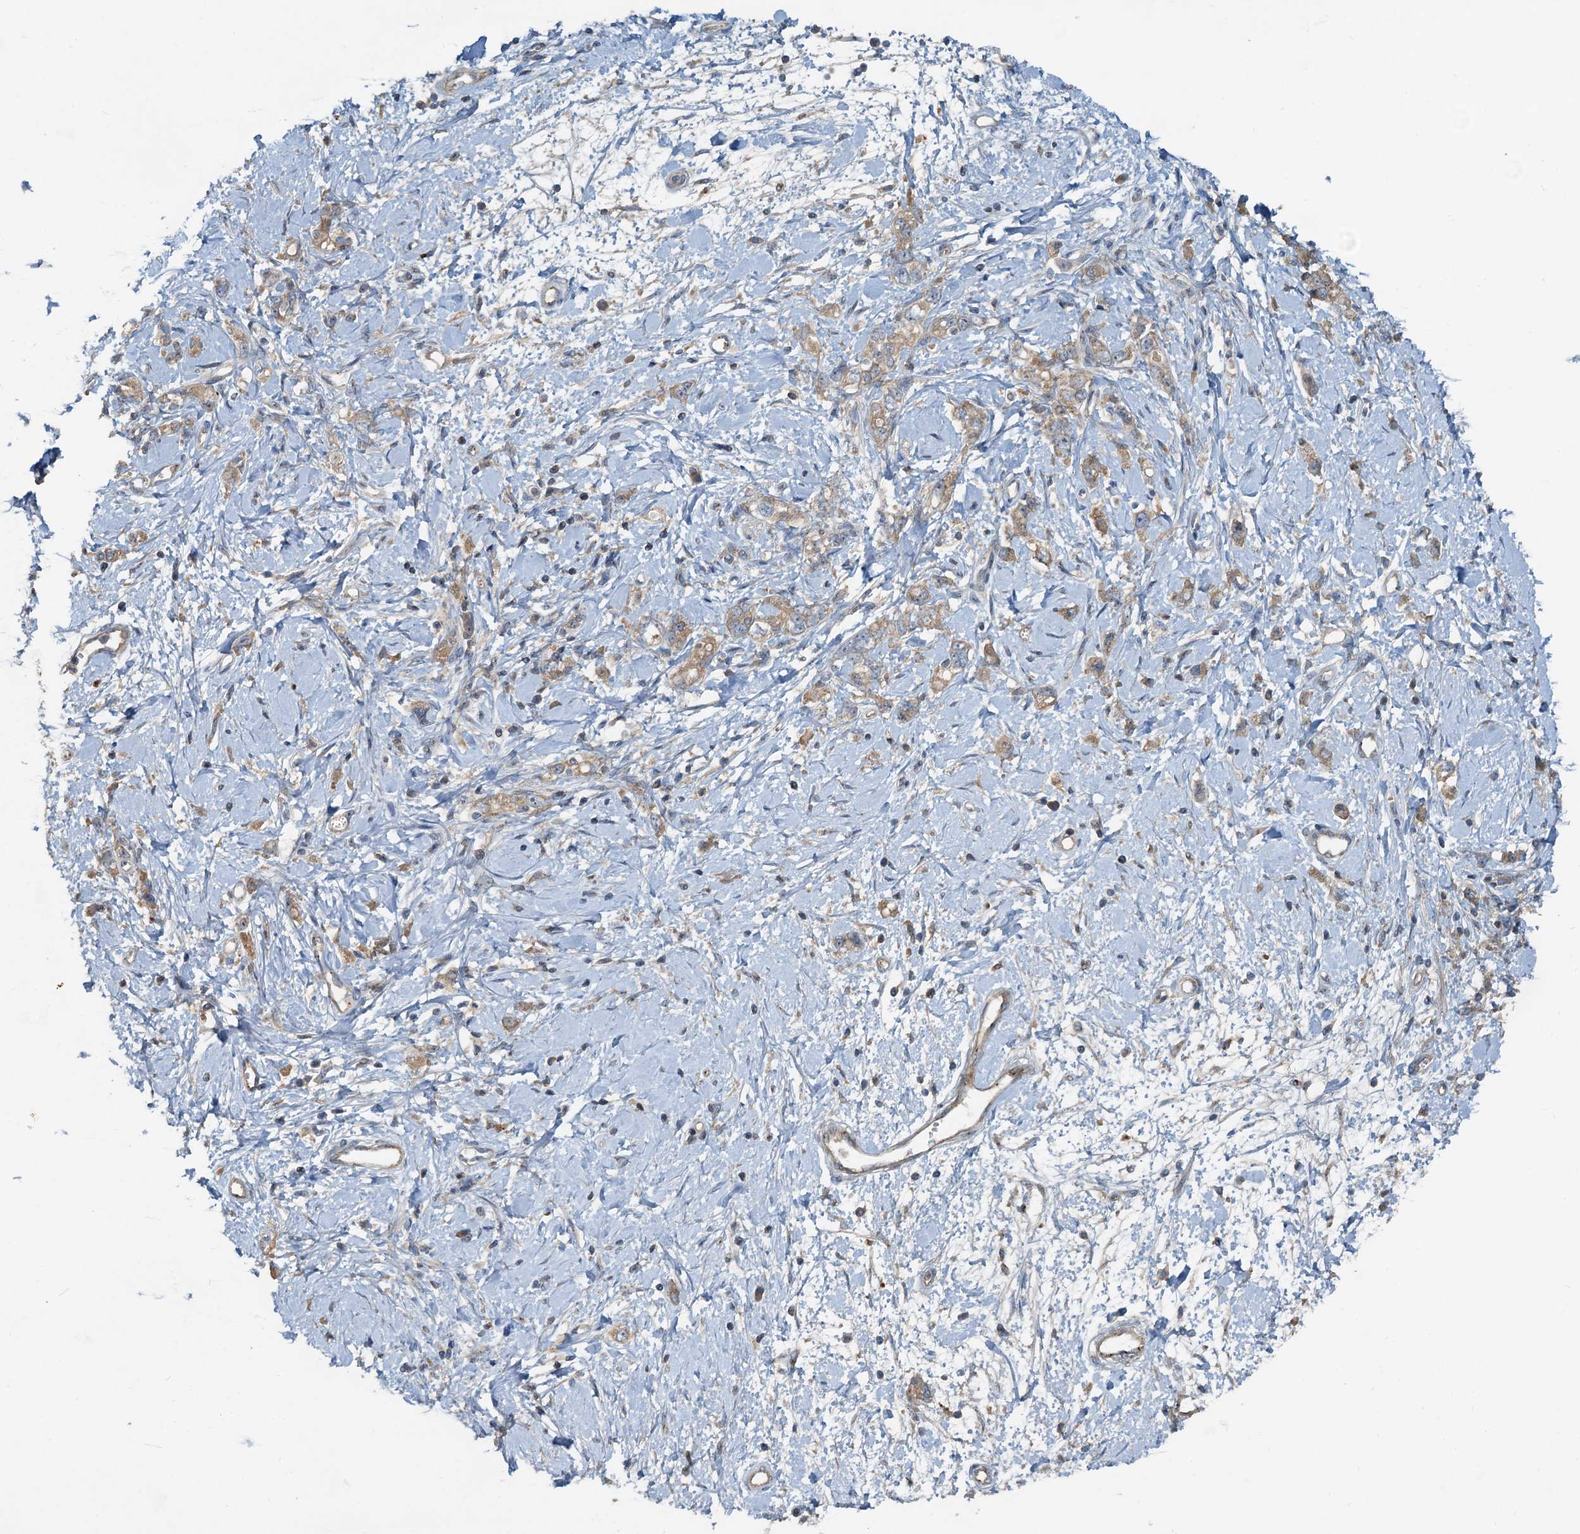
{"staining": {"intensity": "weak", "quantity": "25%-75%", "location": "cytoplasmic/membranous"}, "tissue": "stomach cancer", "cell_type": "Tumor cells", "image_type": "cancer", "snomed": [{"axis": "morphology", "description": "Adenocarcinoma, NOS"}, {"axis": "topography", "description": "Stomach"}], "caption": "High-magnification brightfield microscopy of stomach cancer stained with DAB (brown) and counterstained with hematoxylin (blue). tumor cells exhibit weak cytoplasmic/membranous positivity is identified in about25%-75% of cells. The staining was performed using DAB to visualize the protein expression in brown, while the nuclei were stained in blue with hematoxylin (Magnification: 20x).", "gene": "CEP68", "patient": {"sex": "female", "age": 76}}